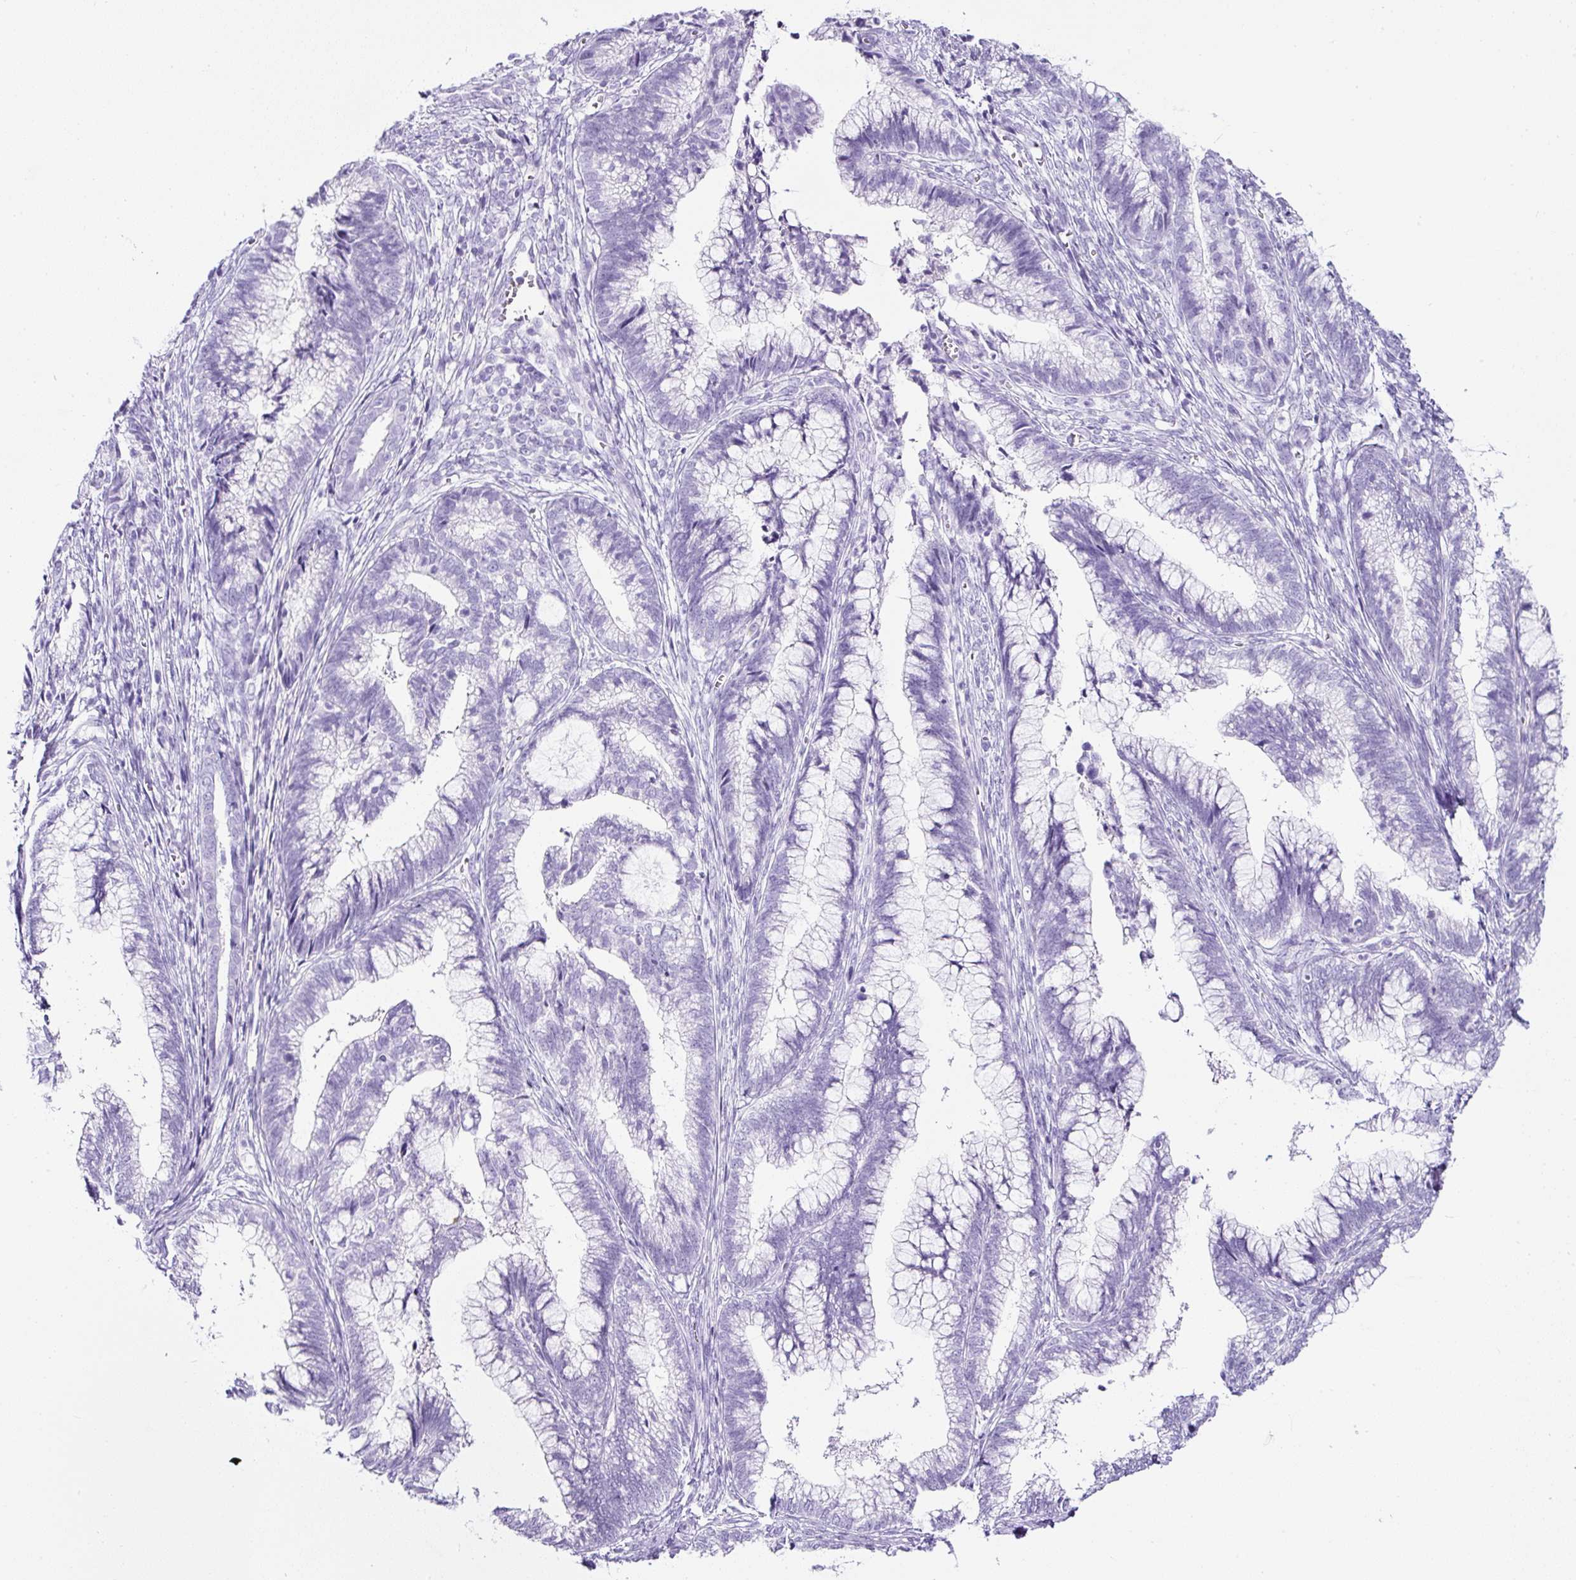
{"staining": {"intensity": "negative", "quantity": "none", "location": "none"}, "tissue": "cervical cancer", "cell_type": "Tumor cells", "image_type": "cancer", "snomed": [{"axis": "morphology", "description": "Adenocarcinoma, NOS"}, {"axis": "topography", "description": "Cervix"}], "caption": "An image of adenocarcinoma (cervical) stained for a protein demonstrates no brown staining in tumor cells. (Stains: DAB immunohistochemistry with hematoxylin counter stain, Microscopy: brightfield microscopy at high magnification).", "gene": "TMEM200B", "patient": {"sex": "female", "age": 44}}